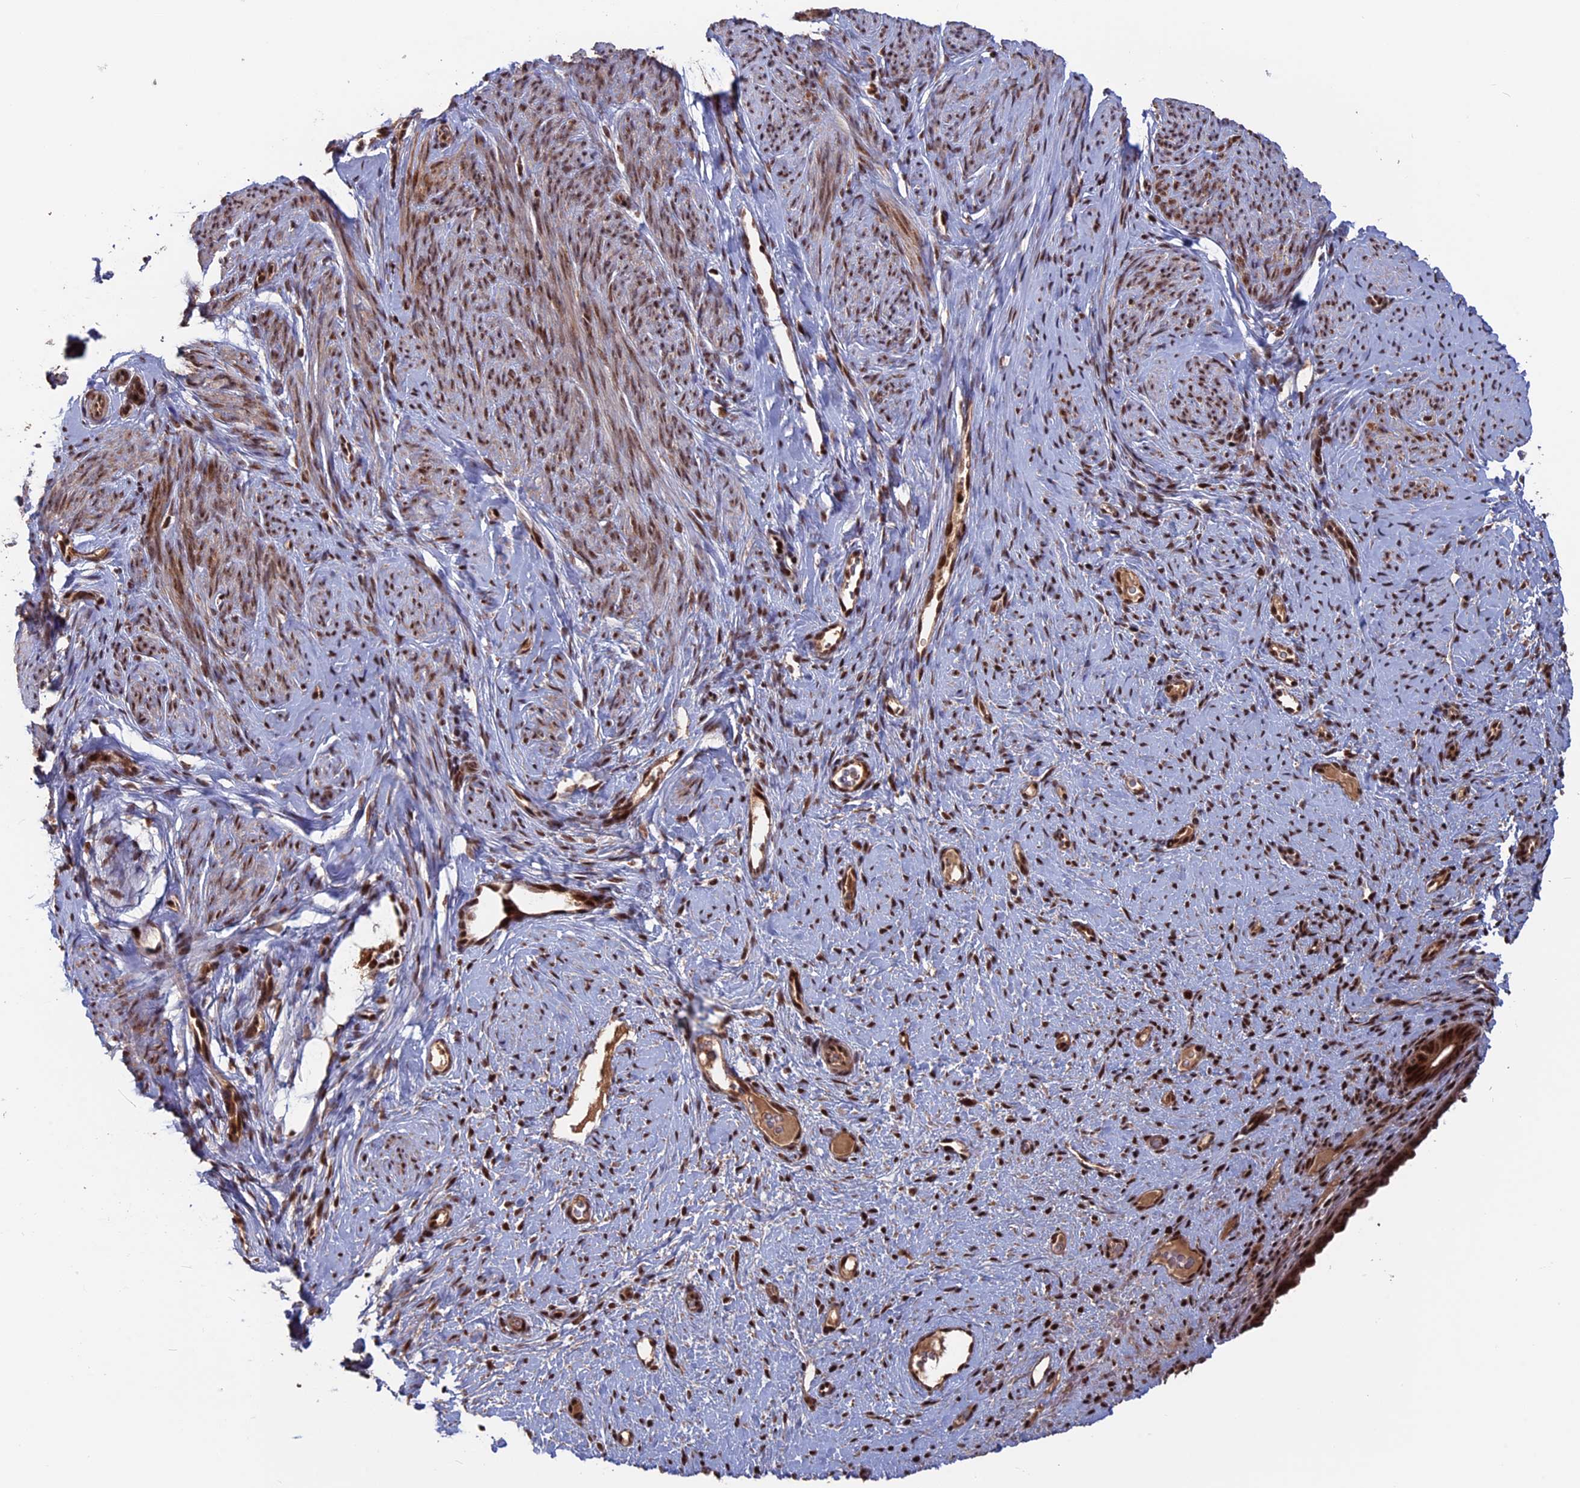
{"staining": {"intensity": "moderate", "quantity": "<25%", "location": "cytoplasmic/membranous,nuclear"}, "tissue": "endometrium", "cell_type": "Cells in endometrial stroma", "image_type": "normal", "snomed": [{"axis": "morphology", "description": "Normal tissue, NOS"}, {"axis": "topography", "description": "Endometrium"}], "caption": "Human endometrium stained for a protein (brown) reveals moderate cytoplasmic/membranous,nuclear positive expression in about <25% of cells in endometrial stroma.", "gene": "CACTIN", "patient": {"sex": "female", "age": 65}}